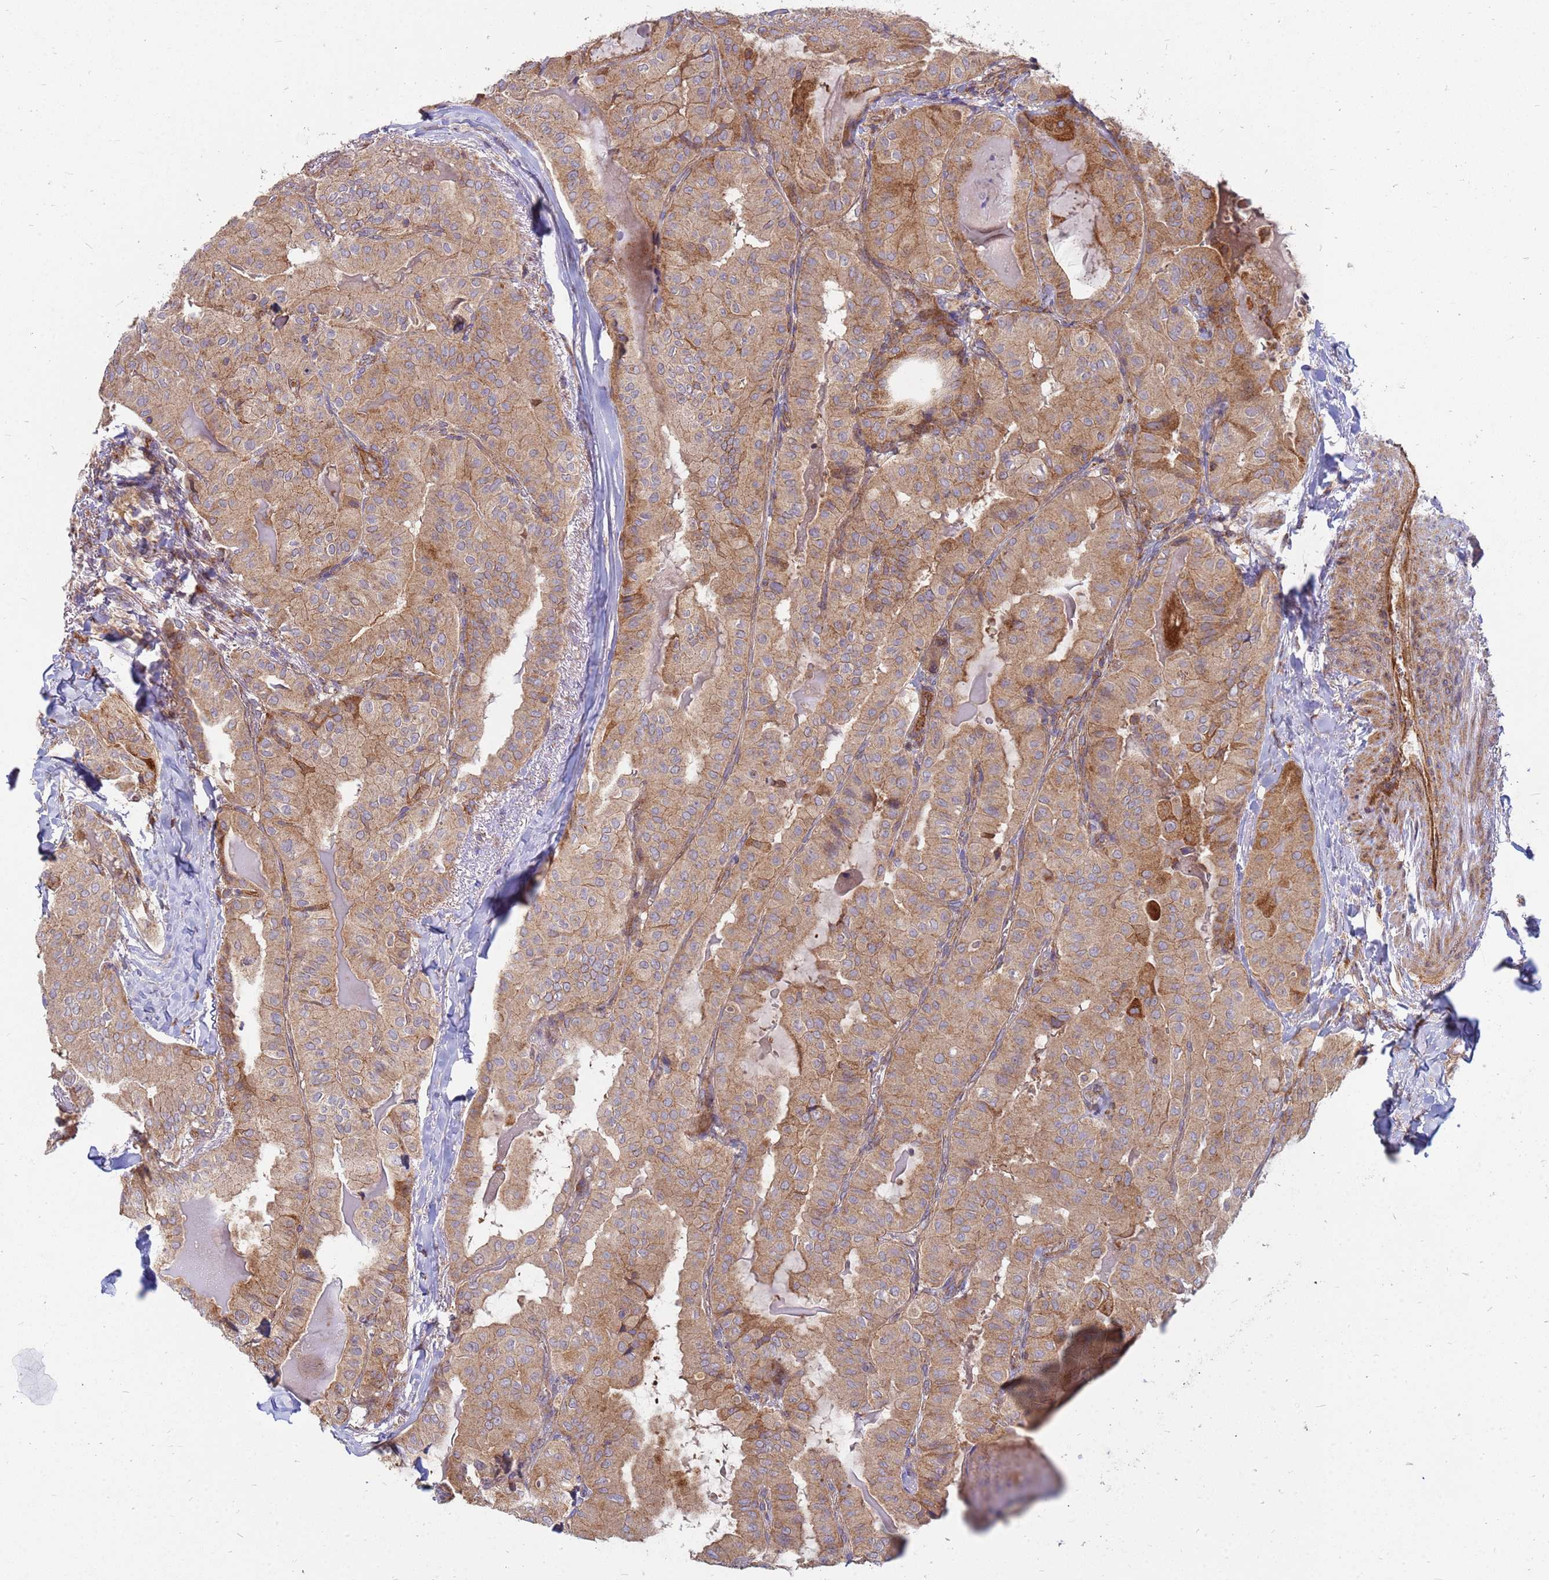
{"staining": {"intensity": "moderate", "quantity": ">75%", "location": "cytoplasmic/membranous"}, "tissue": "thyroid cancer", "cell_type": "Tumor cells", "image_type": "cancer", "snomed": [{"axis": "morphology", "description": "Papillary adenocarcinoma, NOS"}, {"axis": "topography", "description": "Thyroid gland"}], "caption": "Protein staining shows moderate cytoplasmic/membranous staining in about >75% of tumor cells in thyroid cancer (papillary adenocarcinoma). (DAB (3,3'-diaminobenzidine) = brown stain, brightfield microscopy at high magnification).", "gene": "CDC34", "patient": {"sex": "female", "age": 68}}